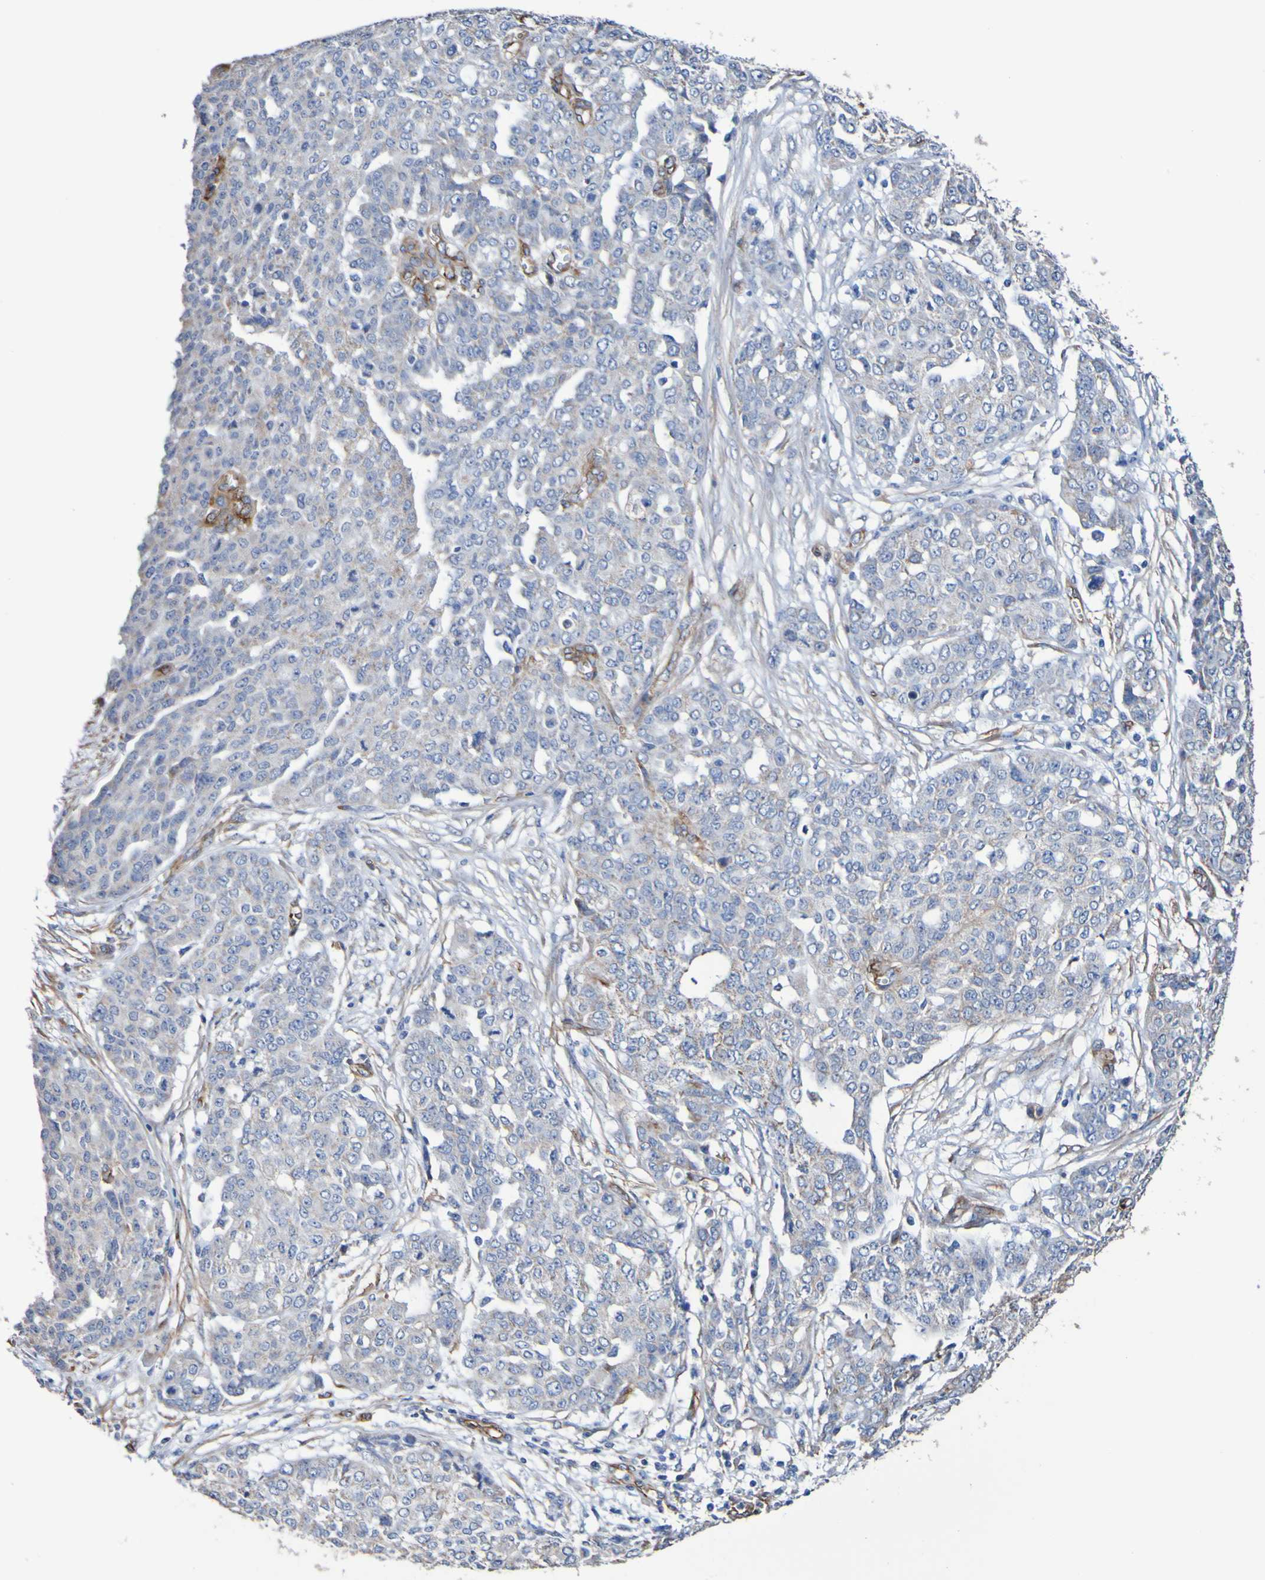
{"staining": {"intensity": "weak", "quantity": "<25%", "location": "cytoplasmic/membranous"}, "tissue": "ovarian cancer", "cell_type": "Tumor cells", "image_type": "cancer", "snomed": [{"axis": "morphology", "description": "Cystadenocarcinoma, serous, NOS"}, {"axis": "topography", "description": "Soft tissue"}, {"axis": "topography", "description": "Ovary"}], "caption": "Tumor cells are negative for protein expression in human ovarian cancer (serous cystadenocarcinoma).", "gene": "ELMOD3", "patient": {"sex": "female", "age": 57}}